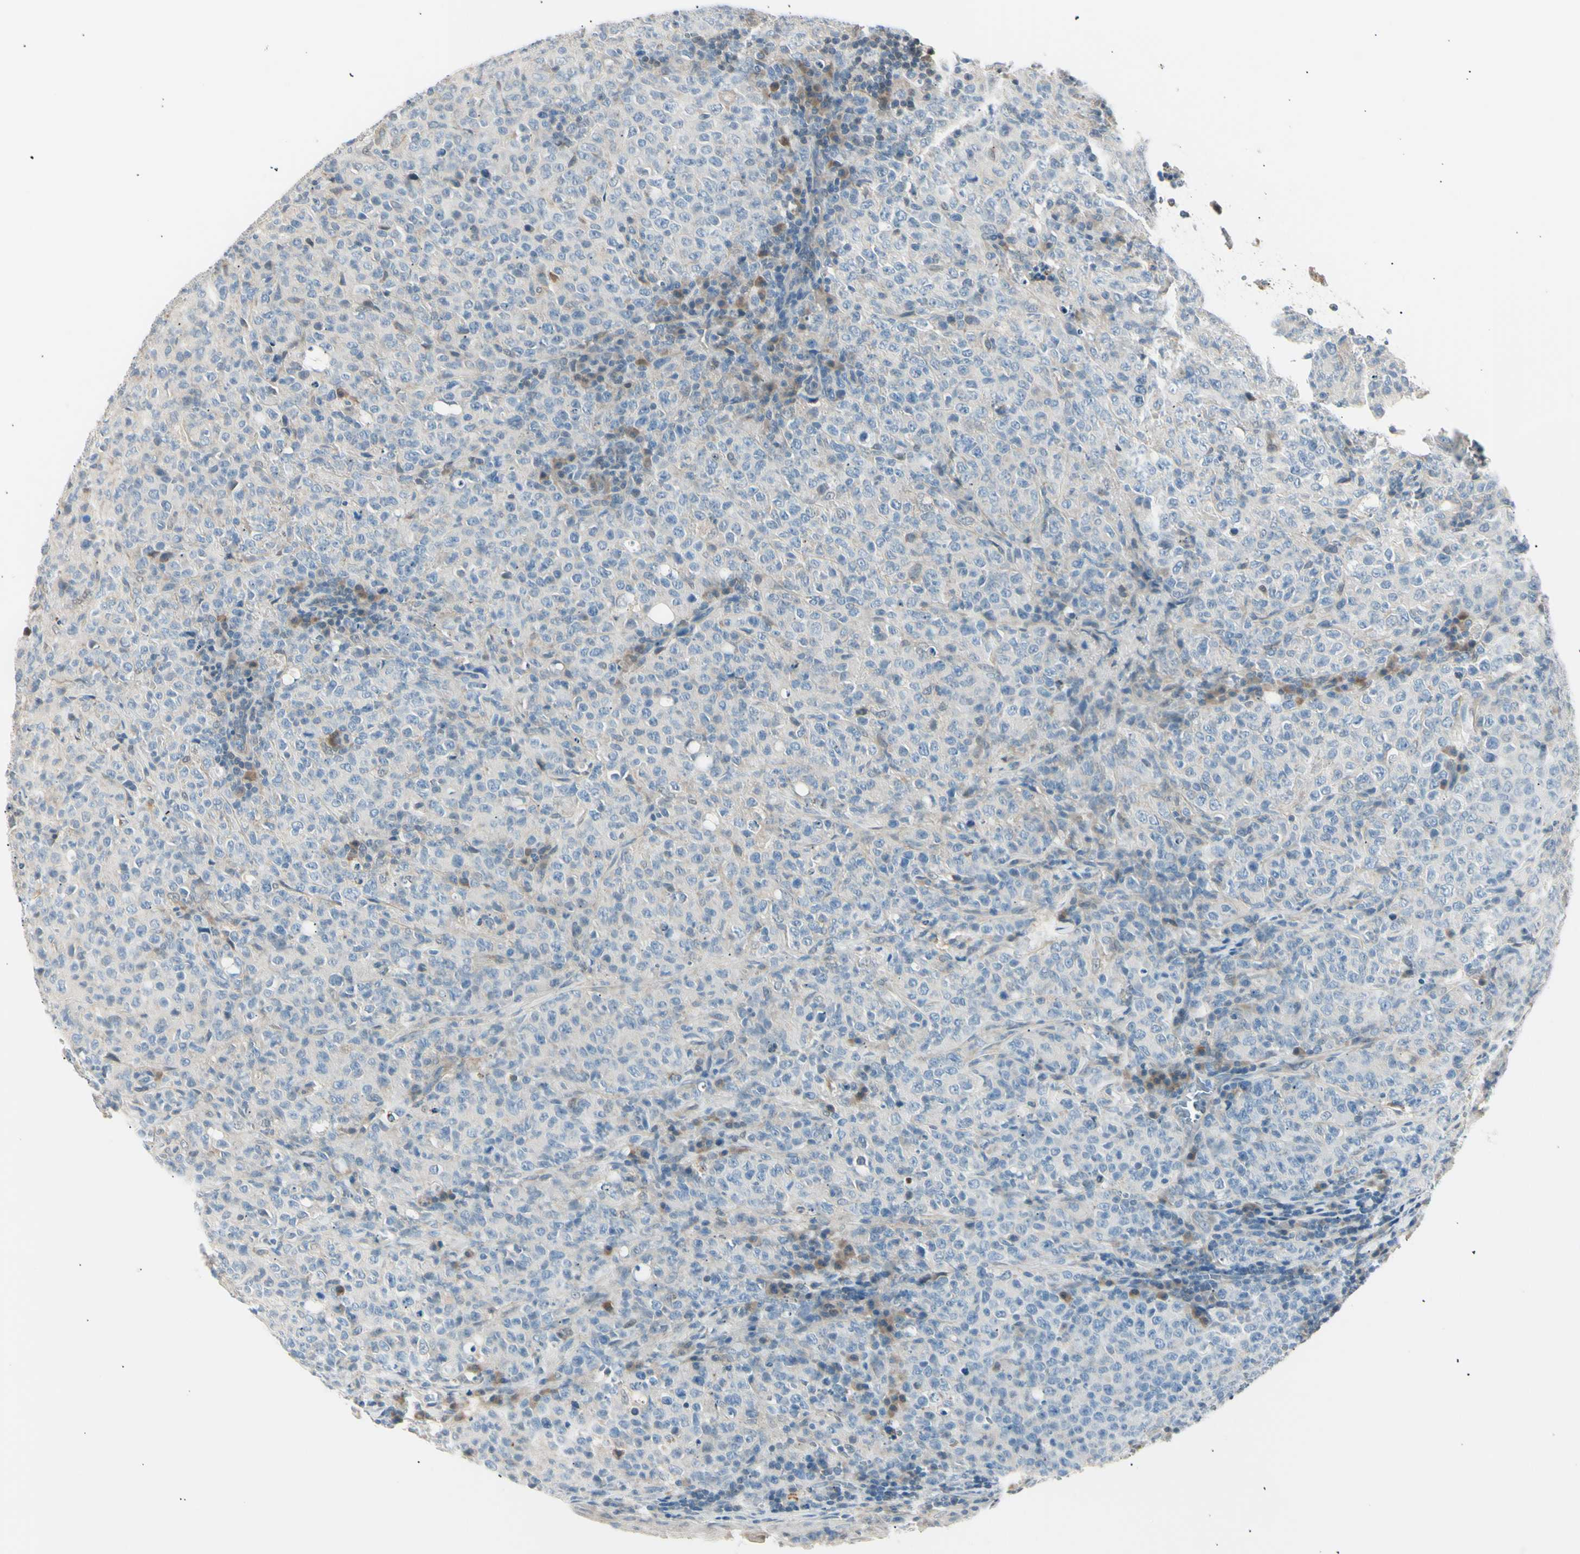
{"staining": {"intensity": "negative", "quantity": "none", "location": "none"}, "tissue": "lymphoma", "cell_type": "Tumor cells", "image_type": "cancer", "snomed": [{"axis": "morphology", "description": "Malignant lymphoma, non-Hodgkin's type, High grade"}, {"axis": "topography", "description": "Tonsil"}], "caption": "IHC photomicrograph of neoplastic tissue: lymphoma stained with DAB (3,3'-diaminobenzidine) demonstrates no significant protein positivity in tumor cells. Brightfield microscopy of IHC stained with DAB (3,3'-diaminobenzidine) (brown) and hematoxylin (blue), captured at high magnification.", "gene": "LHPP", "patient": {"sex": "female", "age": 36}}